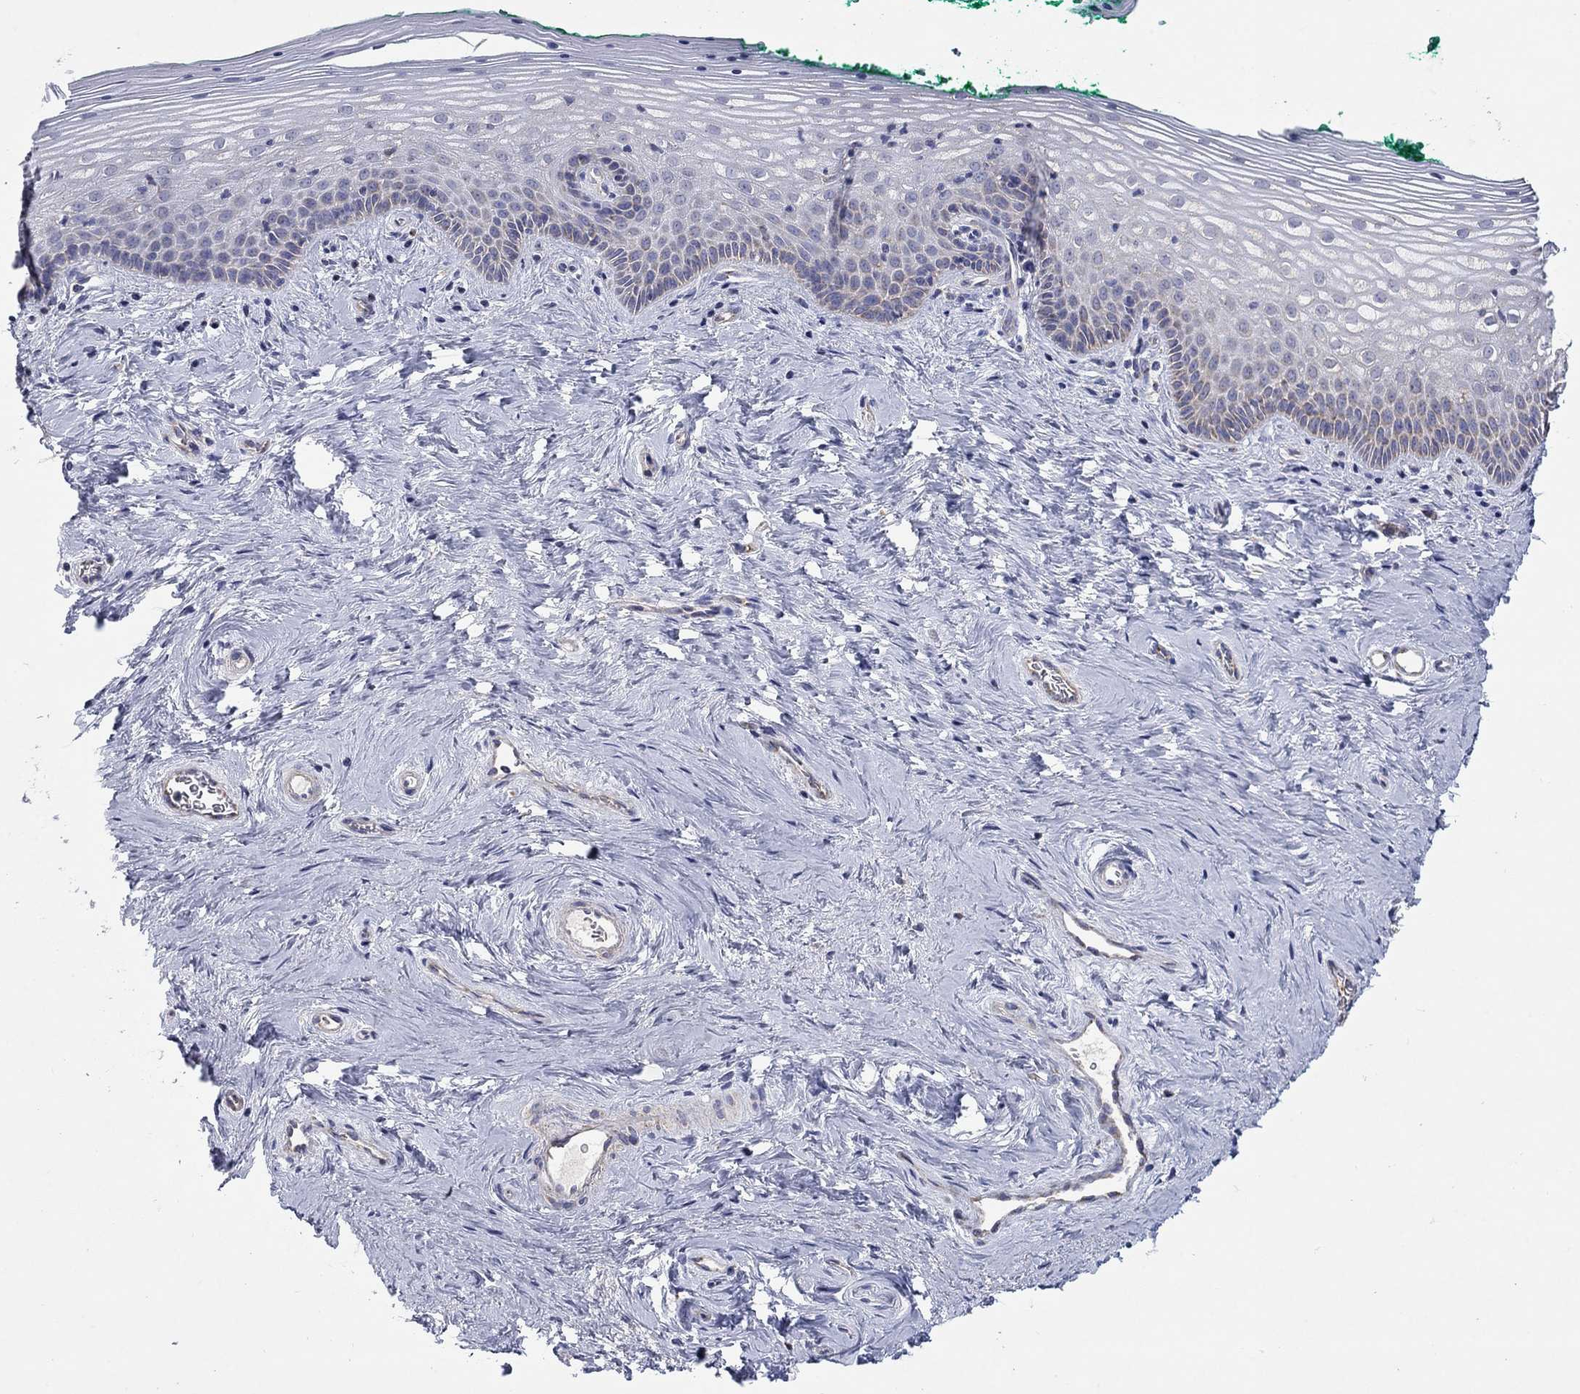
{"staining": {"intensity": "negative", "quantity": "none", "location": "none"}, "tissue": "vagina", "cell_type": "Squamous epithelial cells", "image_type": "normal", "snomed": [{"axis": "morphology", "description": "Normal tissue, NOS"}, {"axis": "topography", "description": "Vagina"}], "caption": "IHC photomicrograph of unremarkable vagina: vagina stained with DAB (3,3'-diaminobenzidine) exhibits no significant protein expression in squamous epithelial cells.", "gene": "HPS5", "patient": {"sex": "female", "age": 45}}